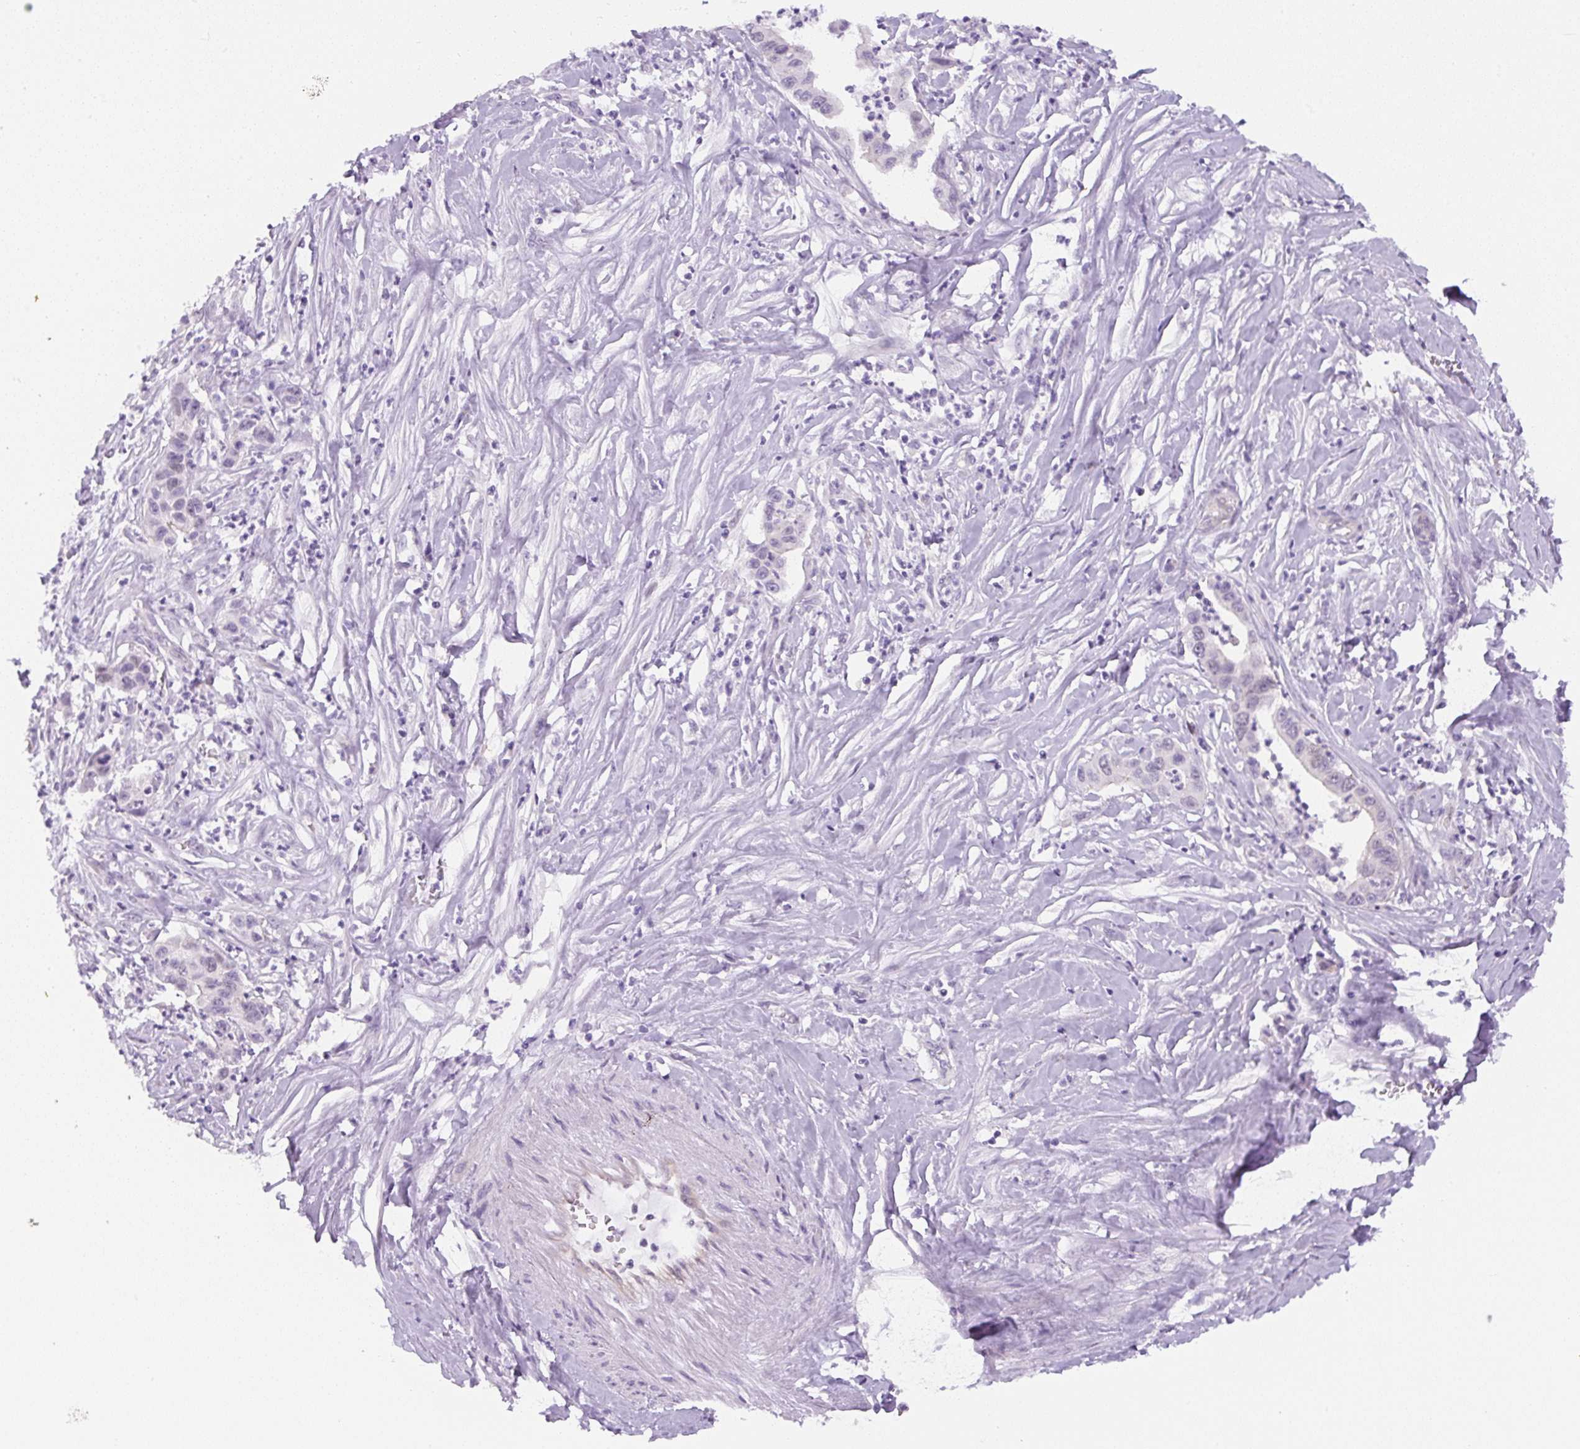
{"staining": {"intensity": "negative", "quantity": "none", "location": "none"}, "tissue": "pancreatic cancer", "cell_type": "Tumor cells", "image_type": "cancer", "snomed": [{"axis": "morphology", "description": "Adenocarcinoma, NOS"}, {"axis": "topography", "description": "Pancreas"}], "caption": "Tumor cells are negative for brown protein staining in pancreatic adenocarcinoma.", "gene": "ADAMTS19", "patient": {"sex": "male", "age": 73}}